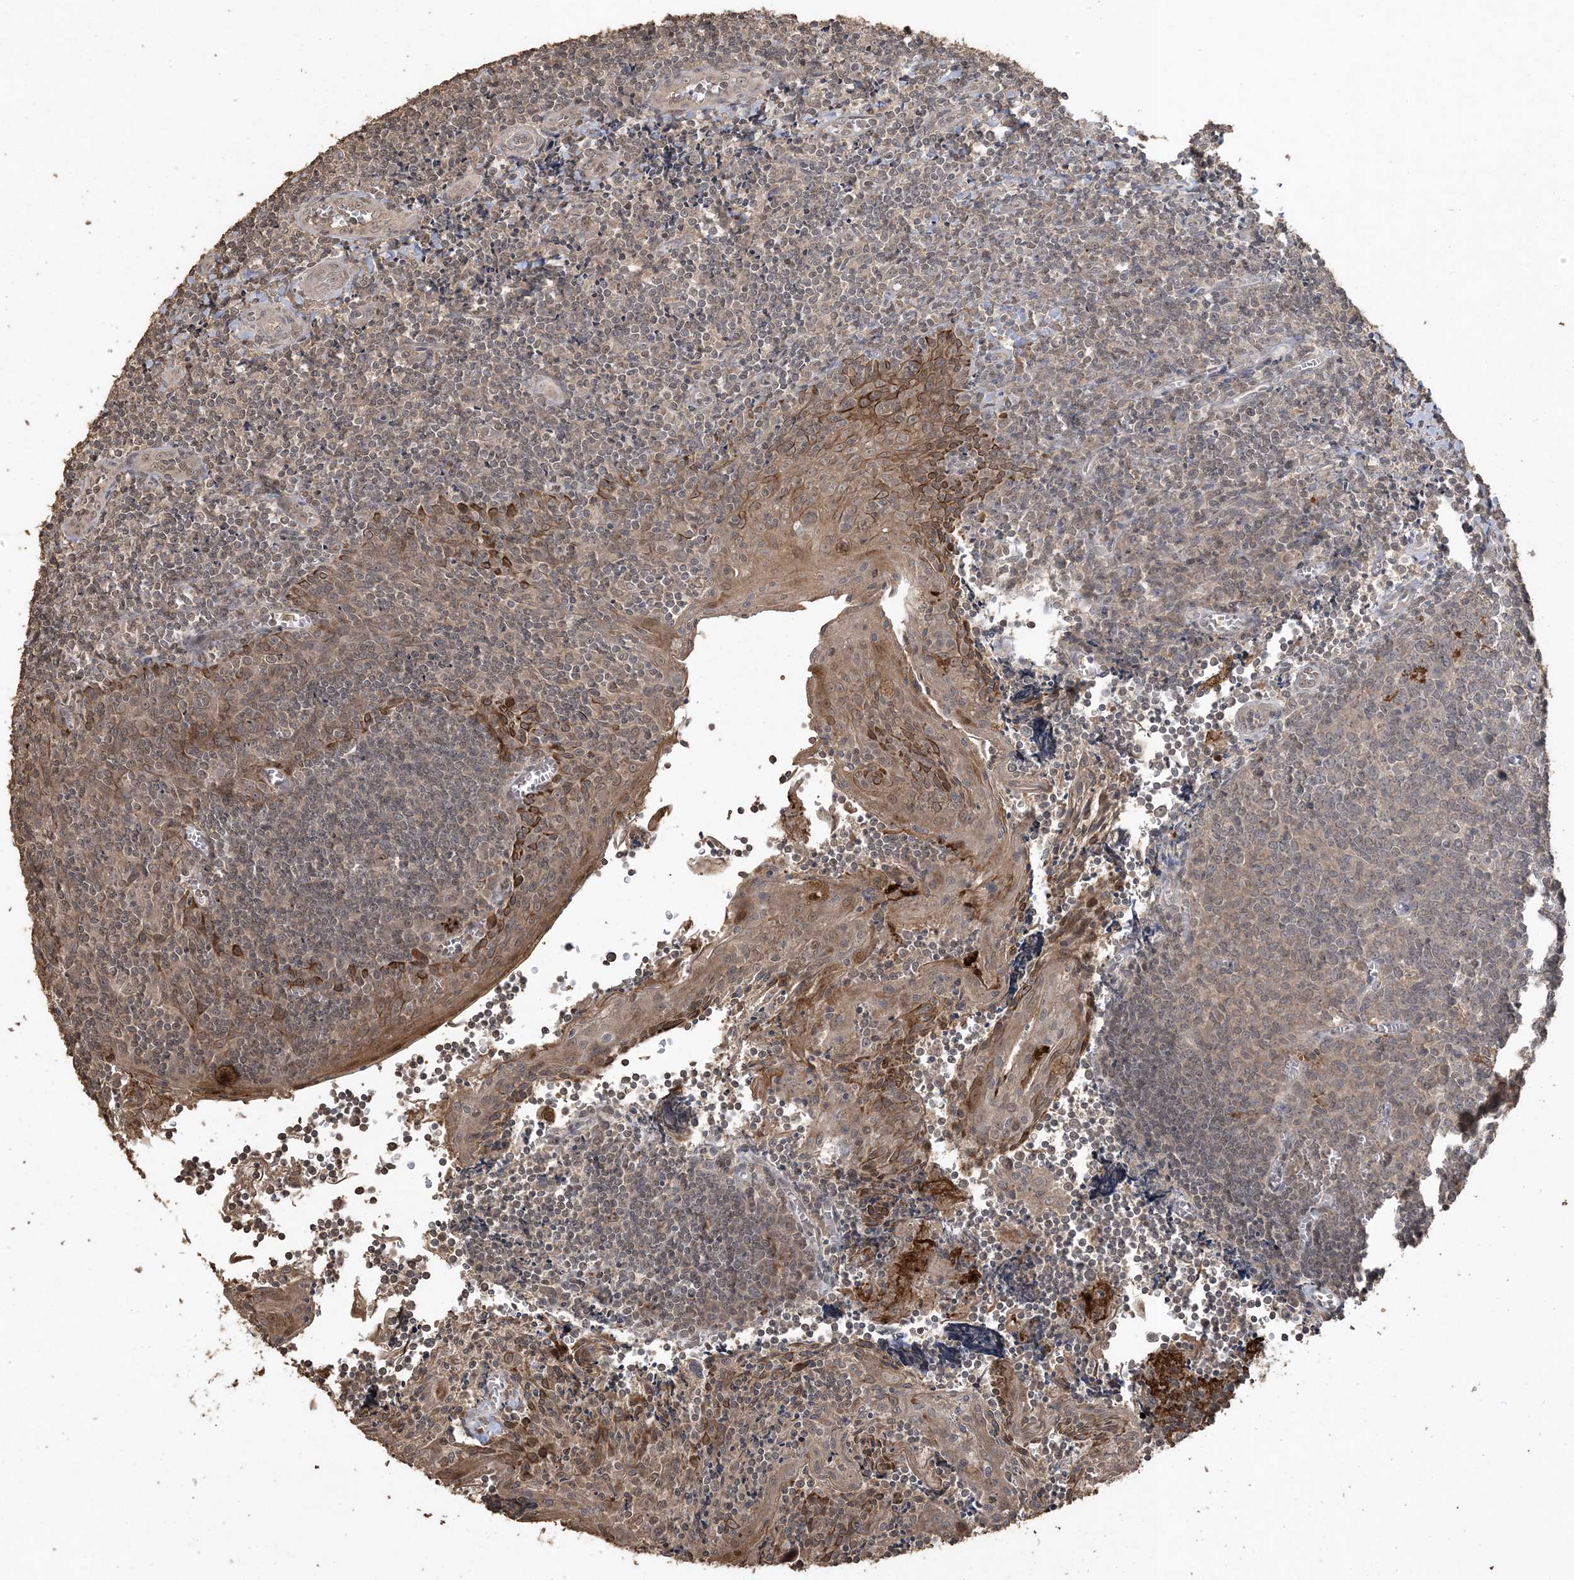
{"staining": {"intensity": "negative", "quantity": "none", "location": "none"}, "tissue": "tonsil", "cell_type": "Germinal center cells", "image_type": "normal", "snomed": [{"axis": "morphology", "description": "Normal tissue, NOS"}, {"axis": "topography", "description": "Tonsil"}], "caption": "Protein analysis of normal tonsil demonstrates no significant expression in germinal center cells.", "gene": "EFCAB8", "patient": {"sex": "male", "age": 27}}